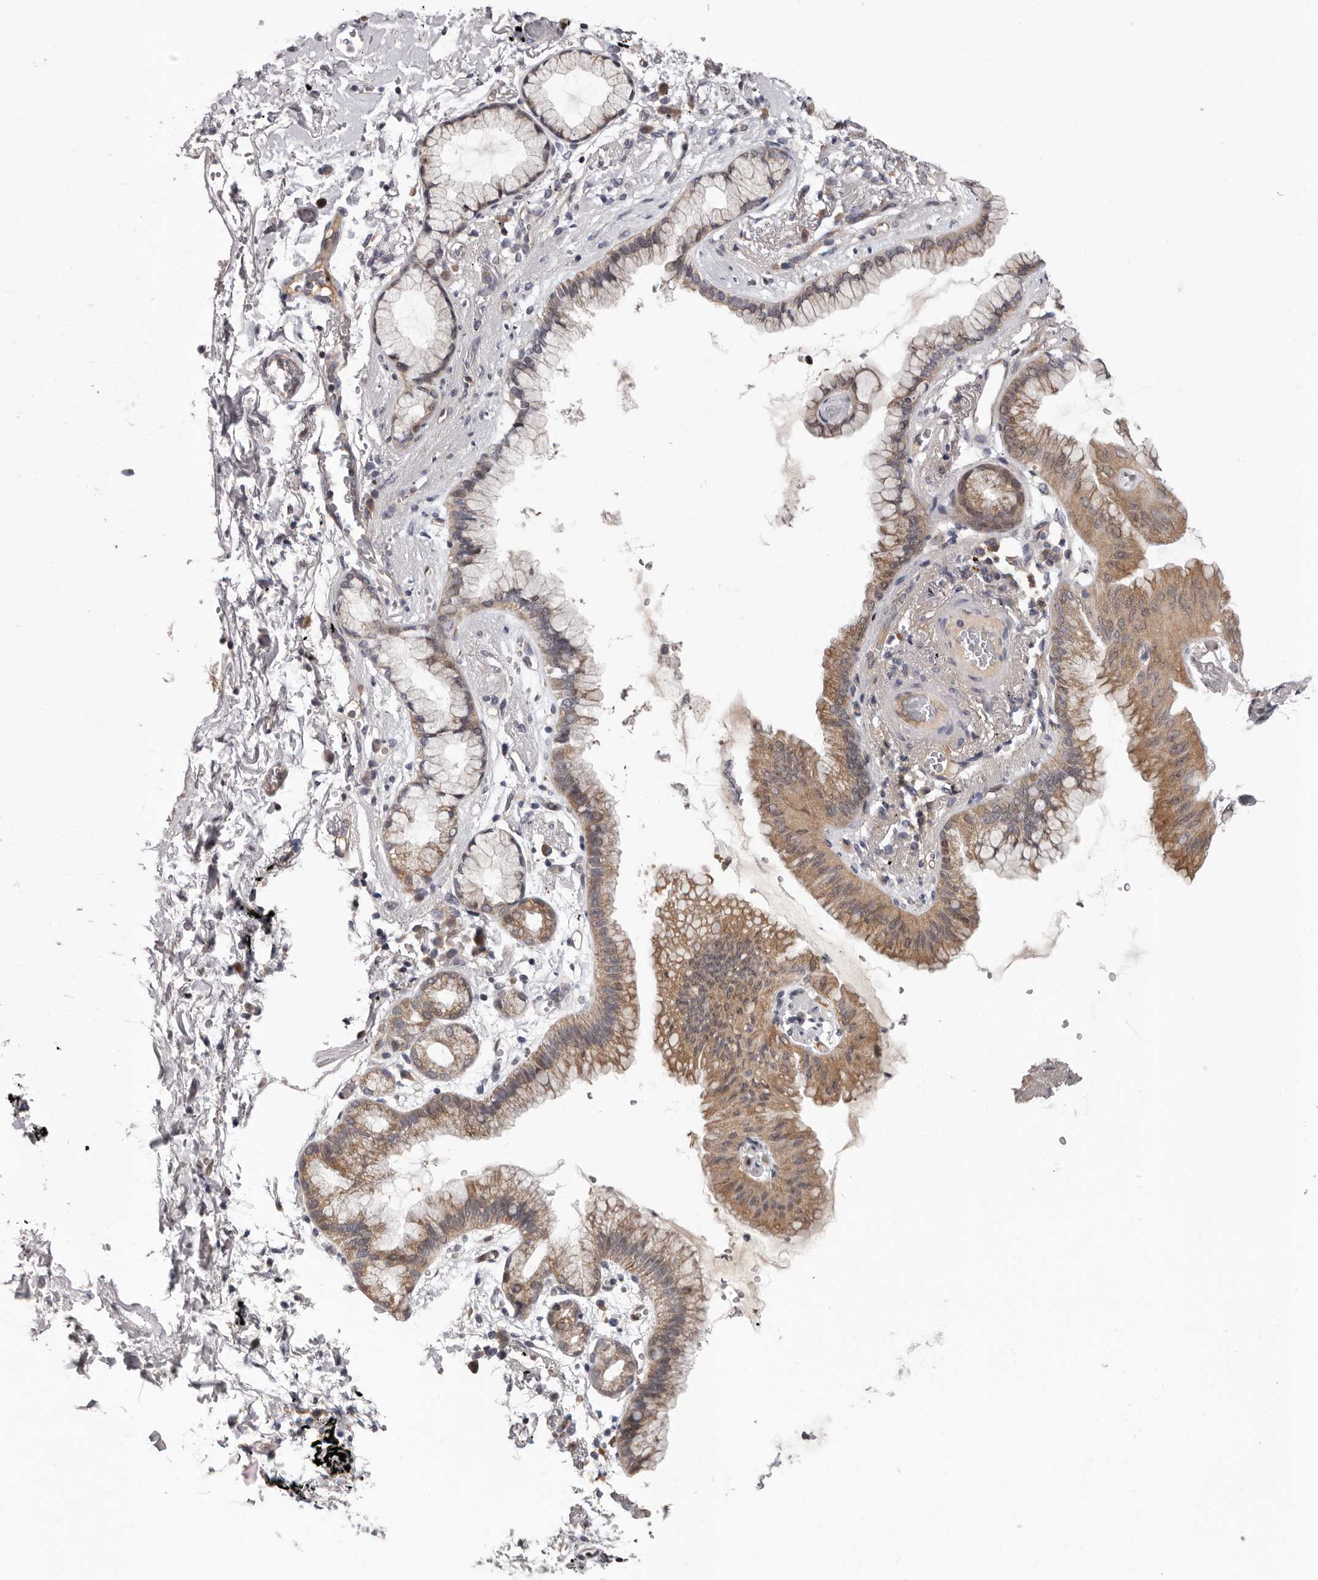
{"staining": {"intensity": "weak", "quantity": "25%-75%", "location": "cytoplasmic/membranous"}, "tissue": "lung cancer", "cell_type": "Tumor cells", "image_type": "cancer", "snomed": [{"axis": "morphology", "description": "Adenocarcinoma, NOS"}, {"axis": "topography", "description": "Lung"}], "caption": "Lung cancer stained with immunohistochemistry (IHC) shows weak cytoplasmic/membranous expression in approximately 25%-75% of tumor cells. (Brightfield microscopy of DAB IHC at high magnification).", "gene": "MED8", "patient": {"sex": "female", "age": 70}}